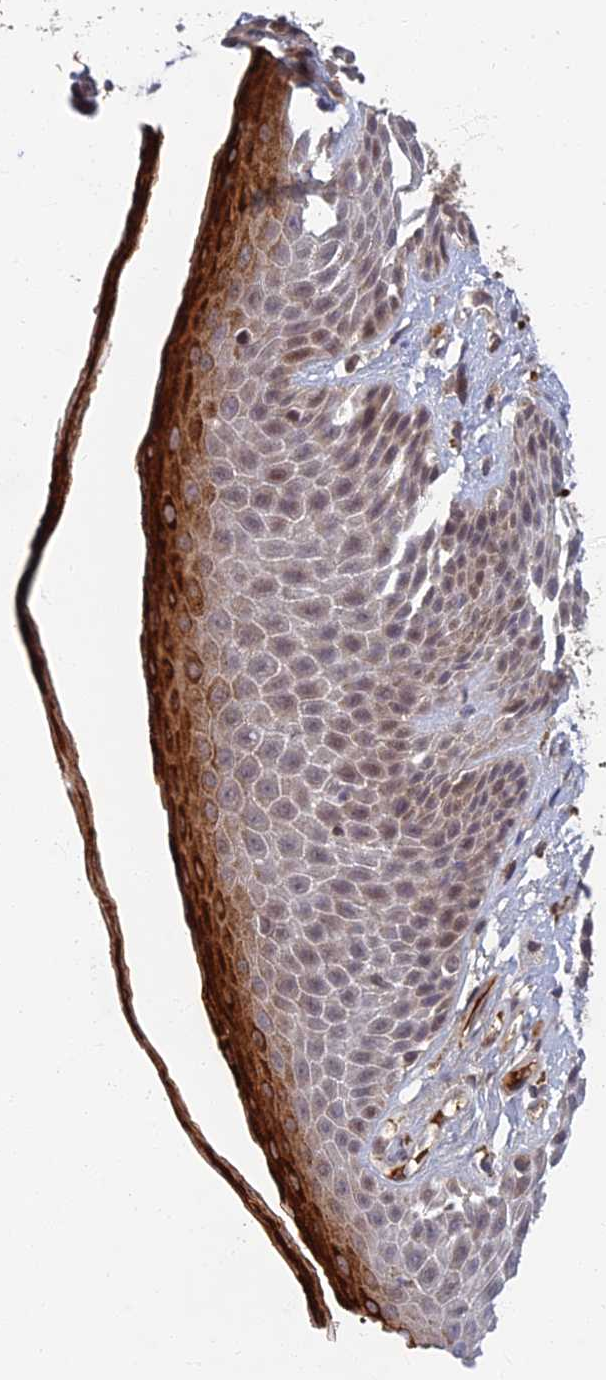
{"staining": {"intensity": "strong", "quantity": "<25%", "location": "cytoplasmic/membranous"}, "tissue": "skin", "cell_type": "Epidermal cells", "image_type": "normal", "snomed": [{"axis": "morphology", "description": "Normal tissue, NOS"}, {"axis": "topography", "description": "Anal"}], "caption": "A brown stain highlights strong cytoplasmic/membranous expression of a protein in epidermal cells of normal human skin. The protein of interest is stained brown, and the nuclei are stained in blue (DAB IHC with brightfield microscopy, high magnification).", "gene": "EARS2", "patient": {"sex": "male", "age": 74}}